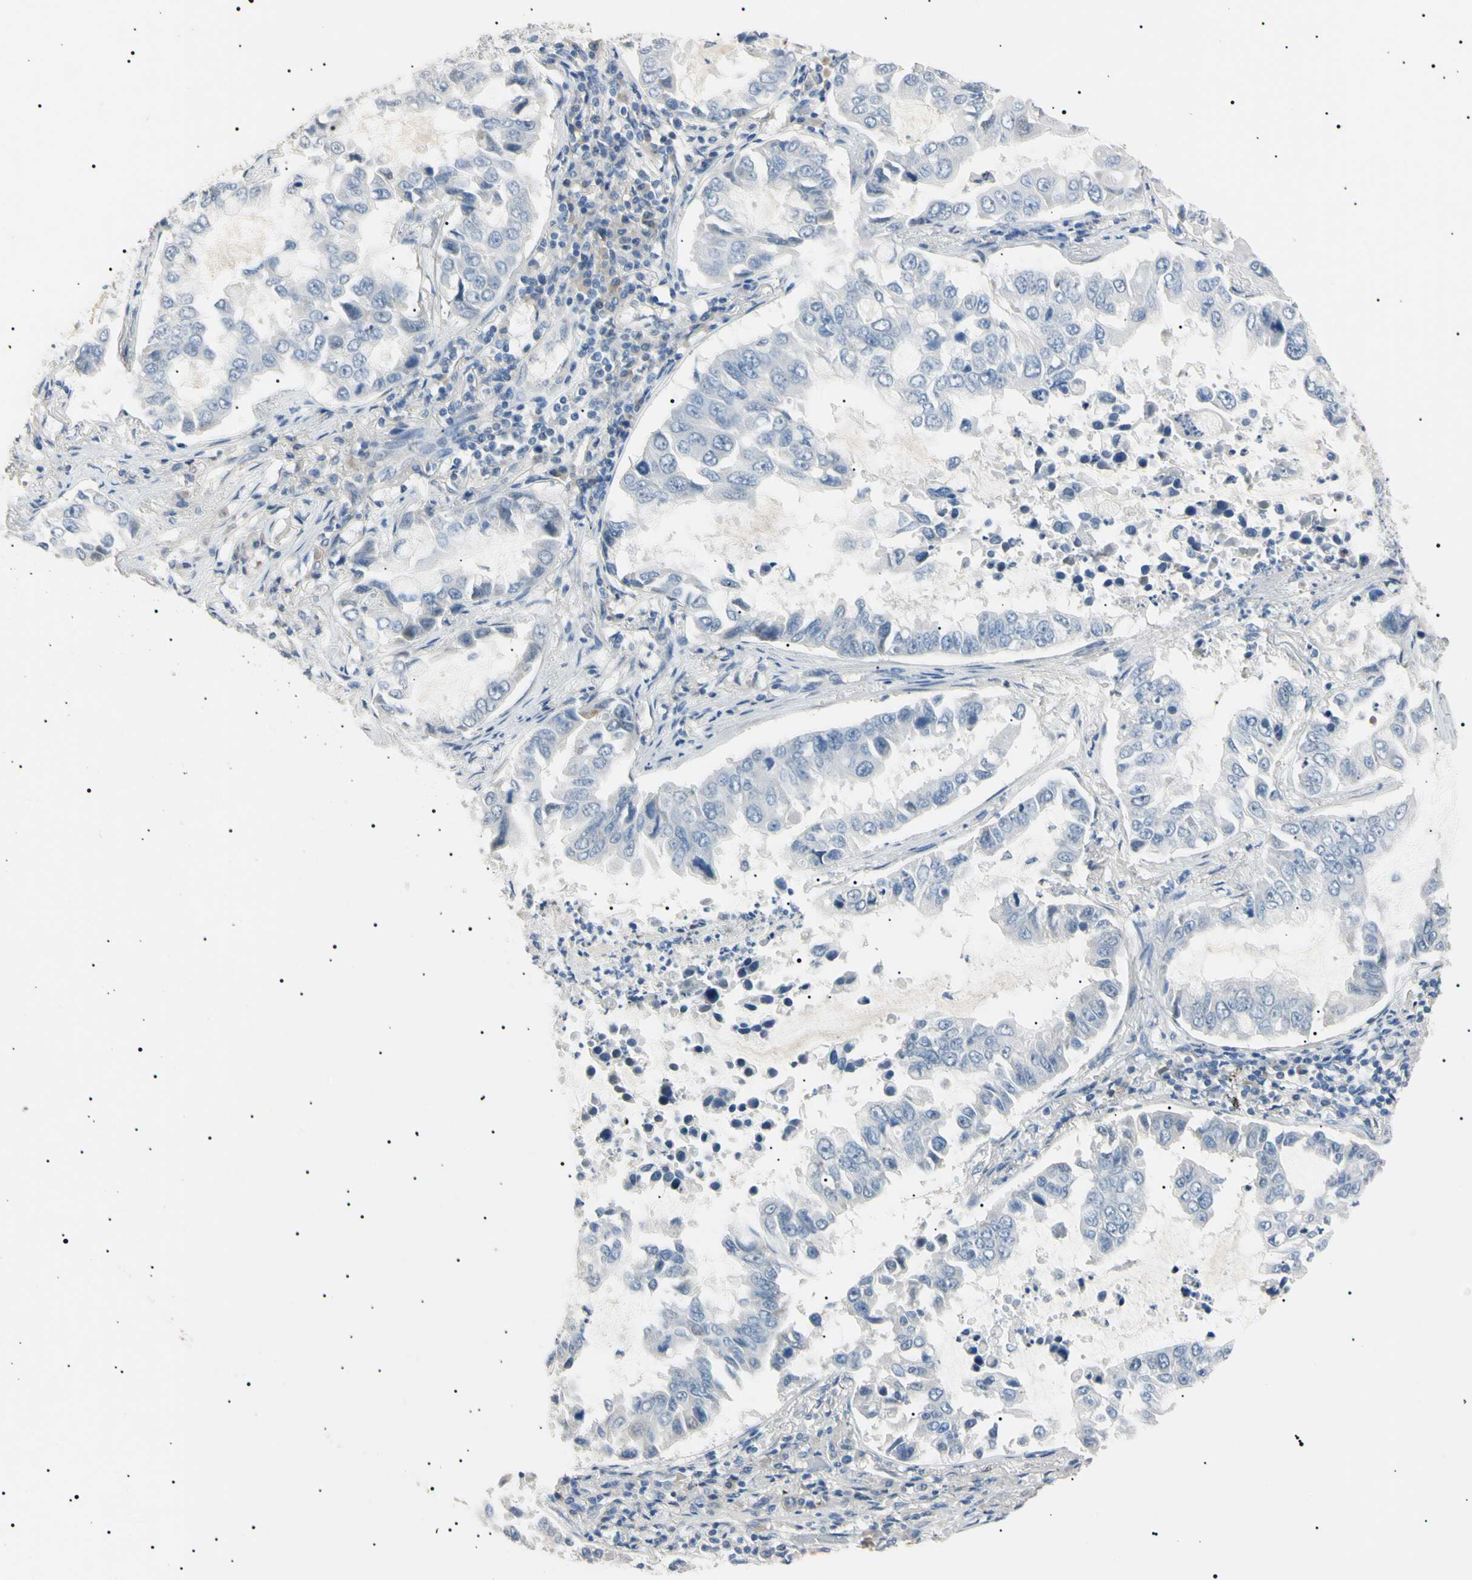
{"staining": {"intensity": "negative", "quantity": "none", "location": "none"}, "tissue": "lung cancer", "cell_type": "Tumor cells", "image_type": "cancer", "snomed": [{"axis": "morphology", "description": "Adenocarcinoma, NOS"}, {"axis": "topography", "description": "Lung"}], "caption": "A photomicrograph of lung cancer (adenocarcinoma) stained for a protein displays no brown staining in tumor cells.", "gene": "CGB3", "patient": {"sex": "male", "age": 64}}